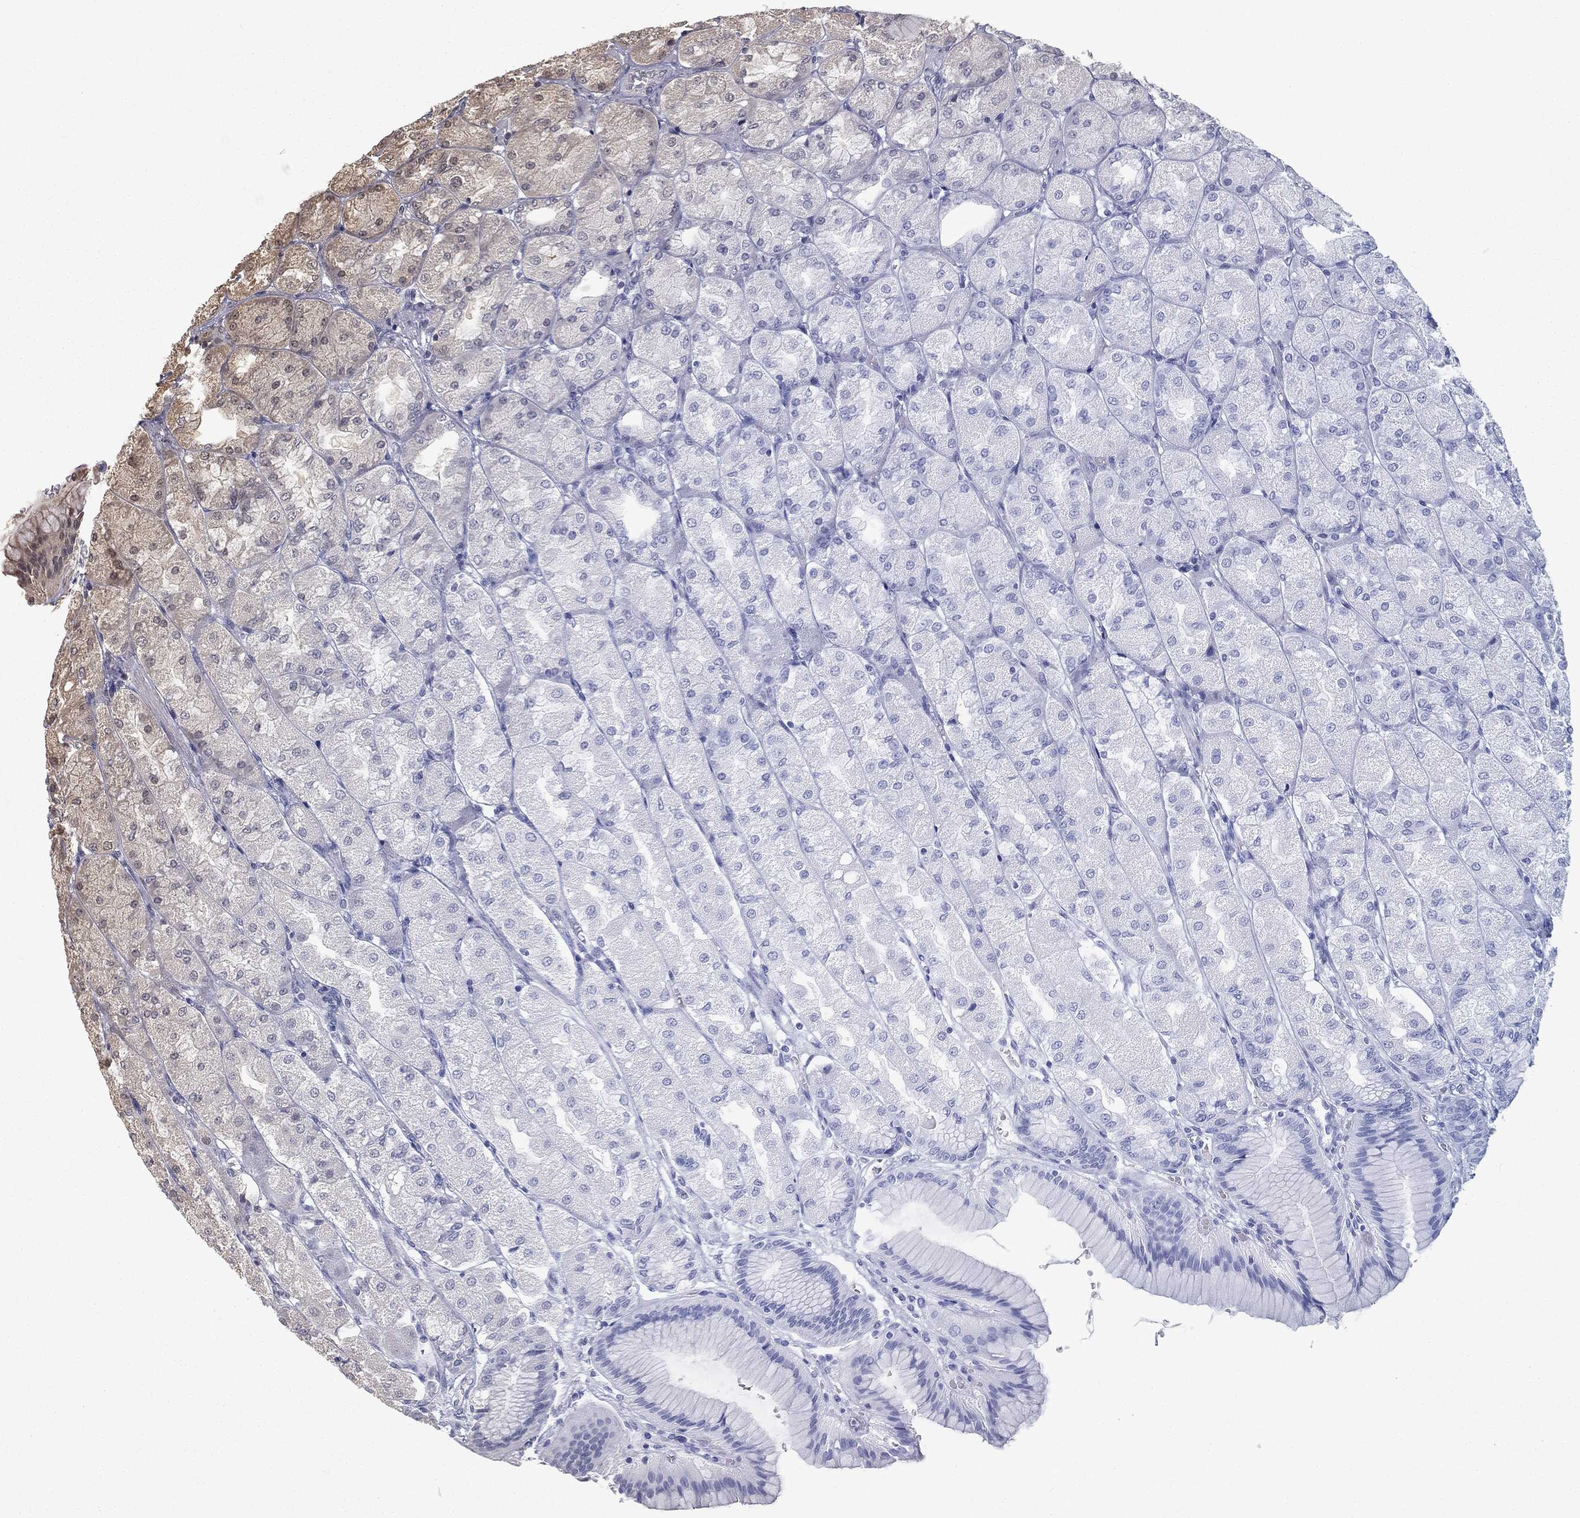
{"staining": {"intensity": "moderate", "quantity": "<25%", "location": "cytoplasmic/membranous,nuclear"}, "tissue": "stomach", "cell_type": "Glandular cells", "image_type": "normal", "snomed": [{"axis": "morphology", "description": "Normal tissue, NOS"}, {"axis": "morphology", "description": "Adenocarcinoma, NOS"}, {"axis": "morphology", "description": "Adenocarcinoma, High grade"}, {"axis": "topography", "description": "Stomach, upper"}, {"axis": "topography", "description": "Stomach"}], "caption": "There is low levels of moderate cytoplasmic/membranous,nuclear positivity in glandular cells of normal stomach, as demonstrated by immunohistochemical staining (brown color).", "gene": "ZNHIT6", "patient": {"sex": "female", "age": 65}}